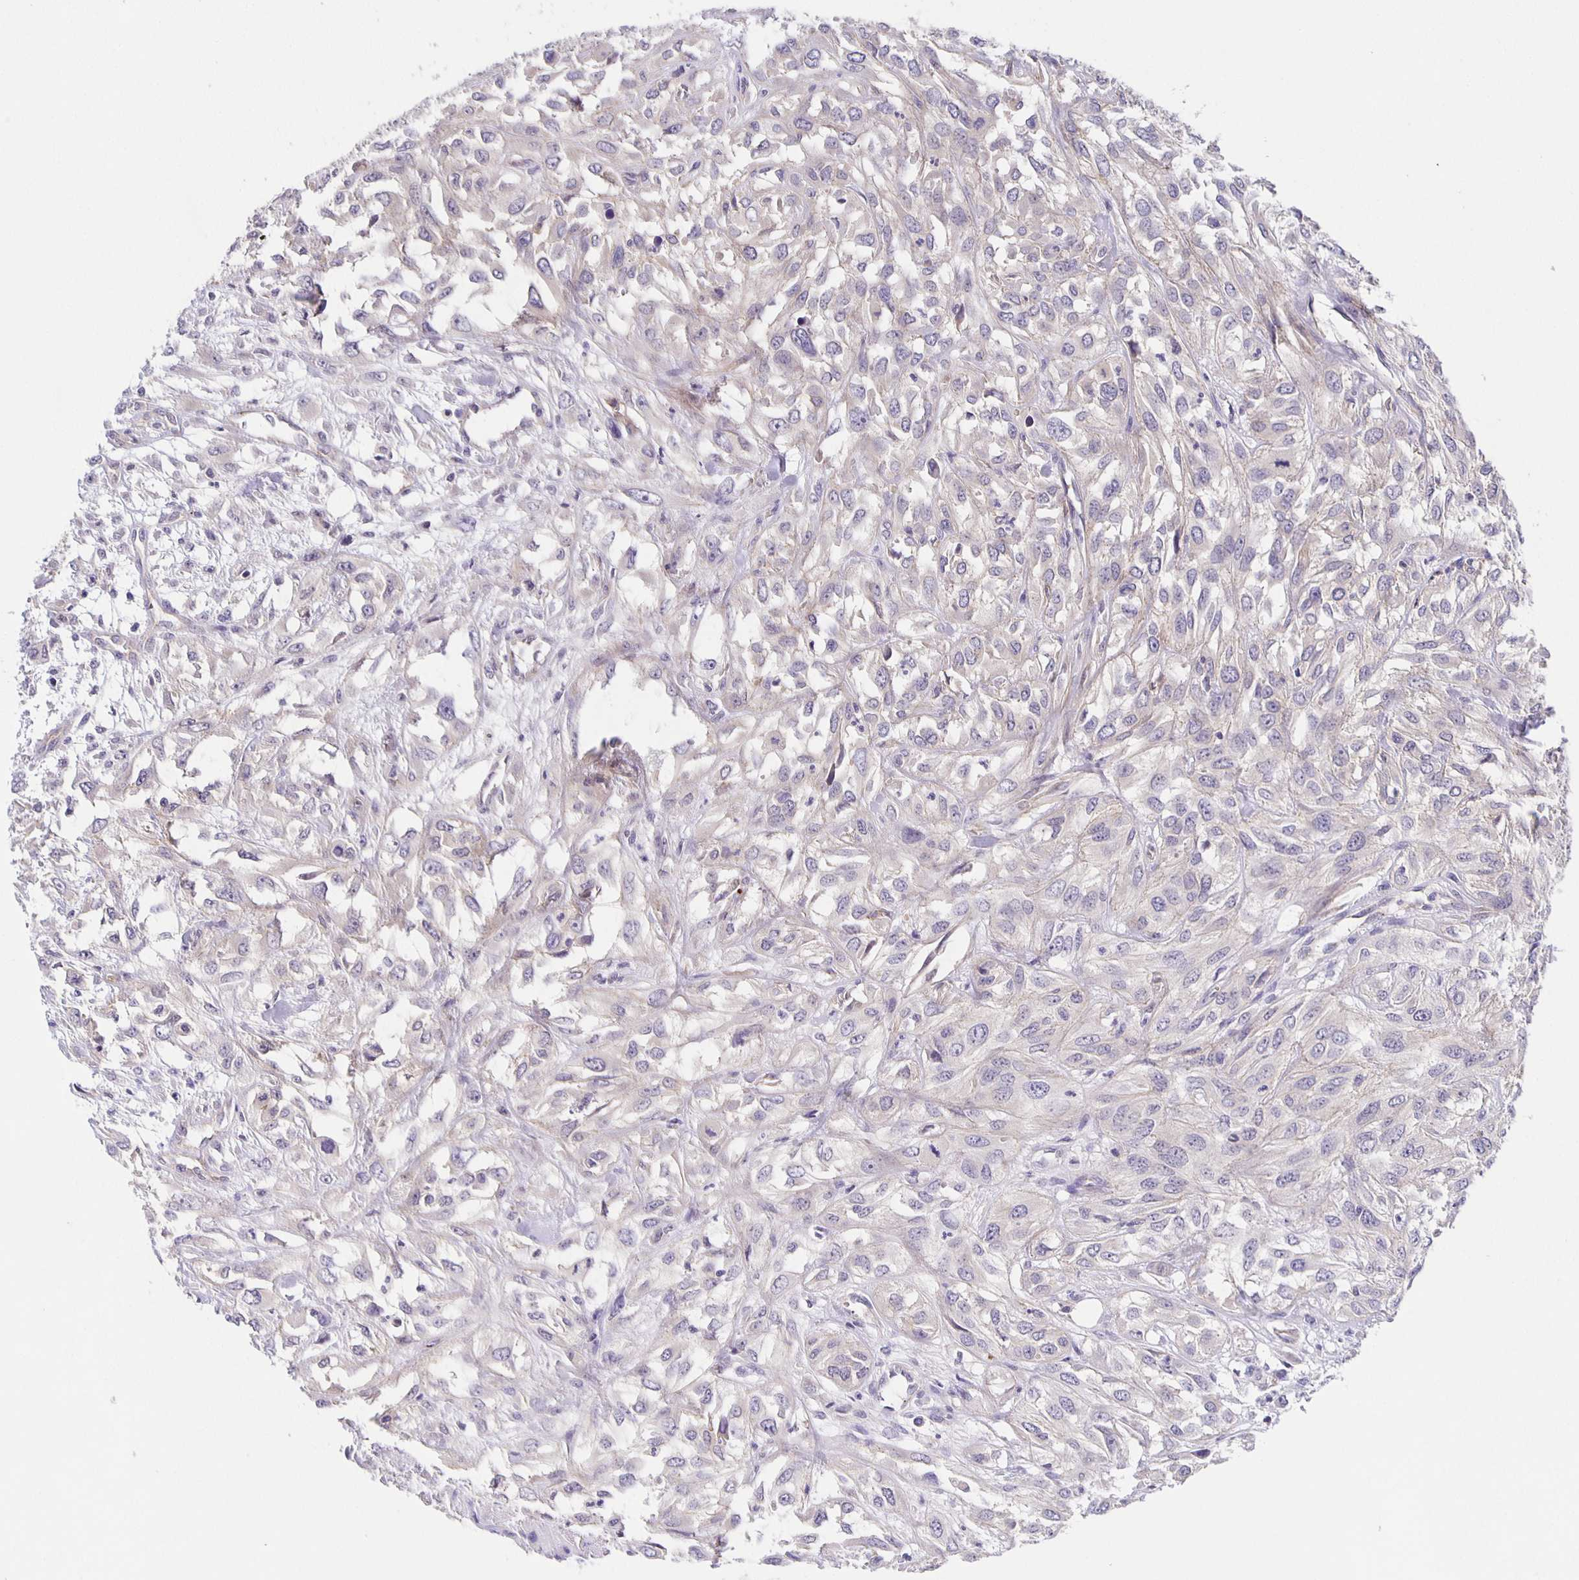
{"staining": {"intensity": "negative", "quantity": "none", "location": "none"}, "tissue": "urothelial cancer", "cell_type": "Tumor cells", "image_type": "cancer", "snomed": [{"axis": "morphology", "description": "Urothelial carcinoma, High grade"}, {"axis": "topography", "description": "Urinary bladder"}], "caption": "Protein analysis of urothelial cancer demonstrates no significant staining in tumor cells. (Immunohistochemistry, brightfield microscopy, high magnification).", "gene": "JMJD4", "patient": {"sex": "male", "age": 67}}